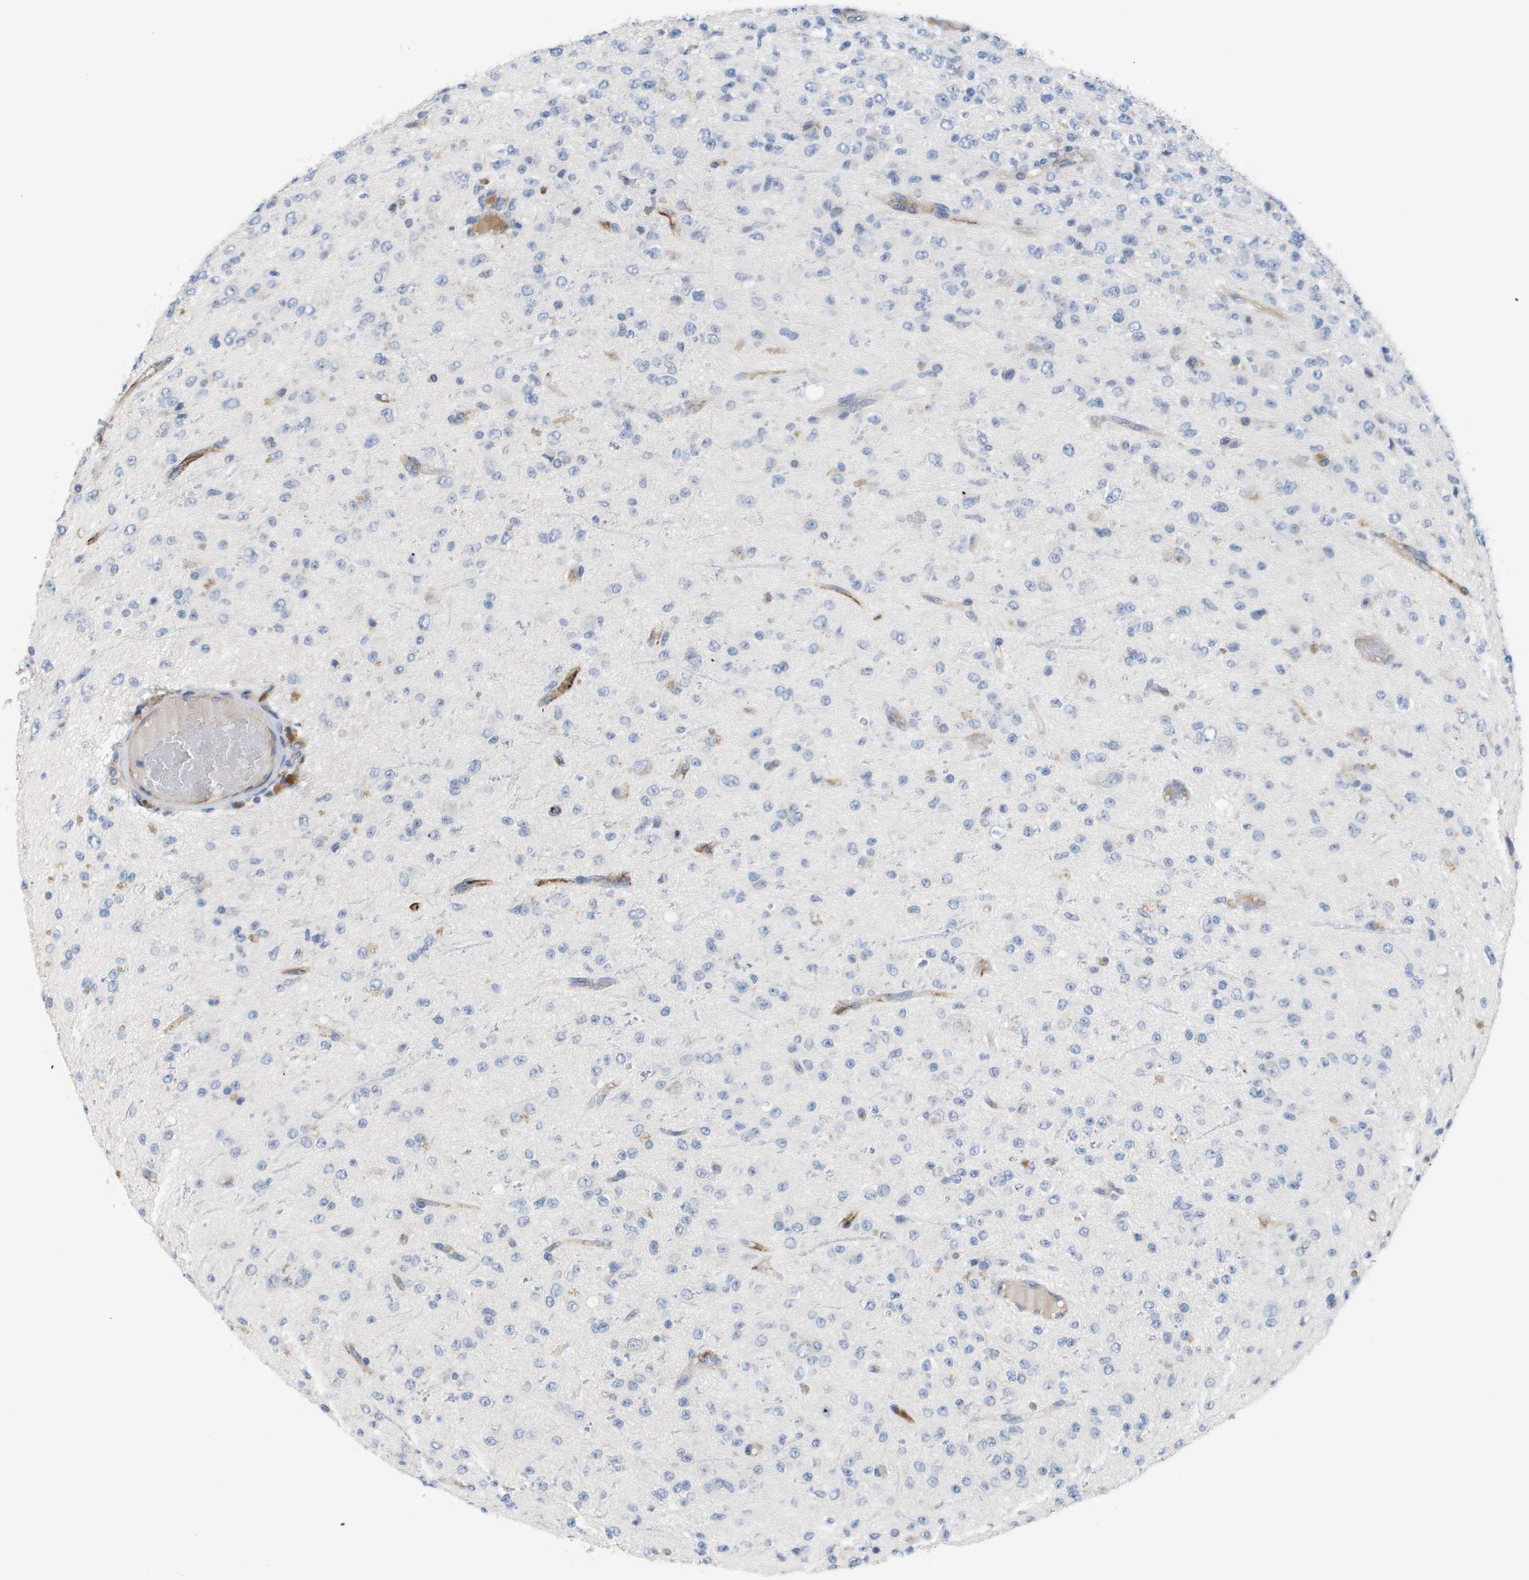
{"staining": {"intensity": "moderate", "quantity": "<25%", "location": "cytoplasmic/membranous"}, "tissue": "glioma", "cell_type": "Tumor cells", "image_type": "cancer", "snomed": [{"axis": "morphology", "description": "Glioma, malignant, High grade"}, {"axis": "topography", "description": "pancreas cauda"}], "caption": "A high-resolution micrograph shows IHC staining of high-grade glioma (malignant), which shows moderate cytoplasmic/membranous staining in about <25% of tumor cells.", "gene": "ANGPT2", "patient": {"sex": "male", "age": 60}}